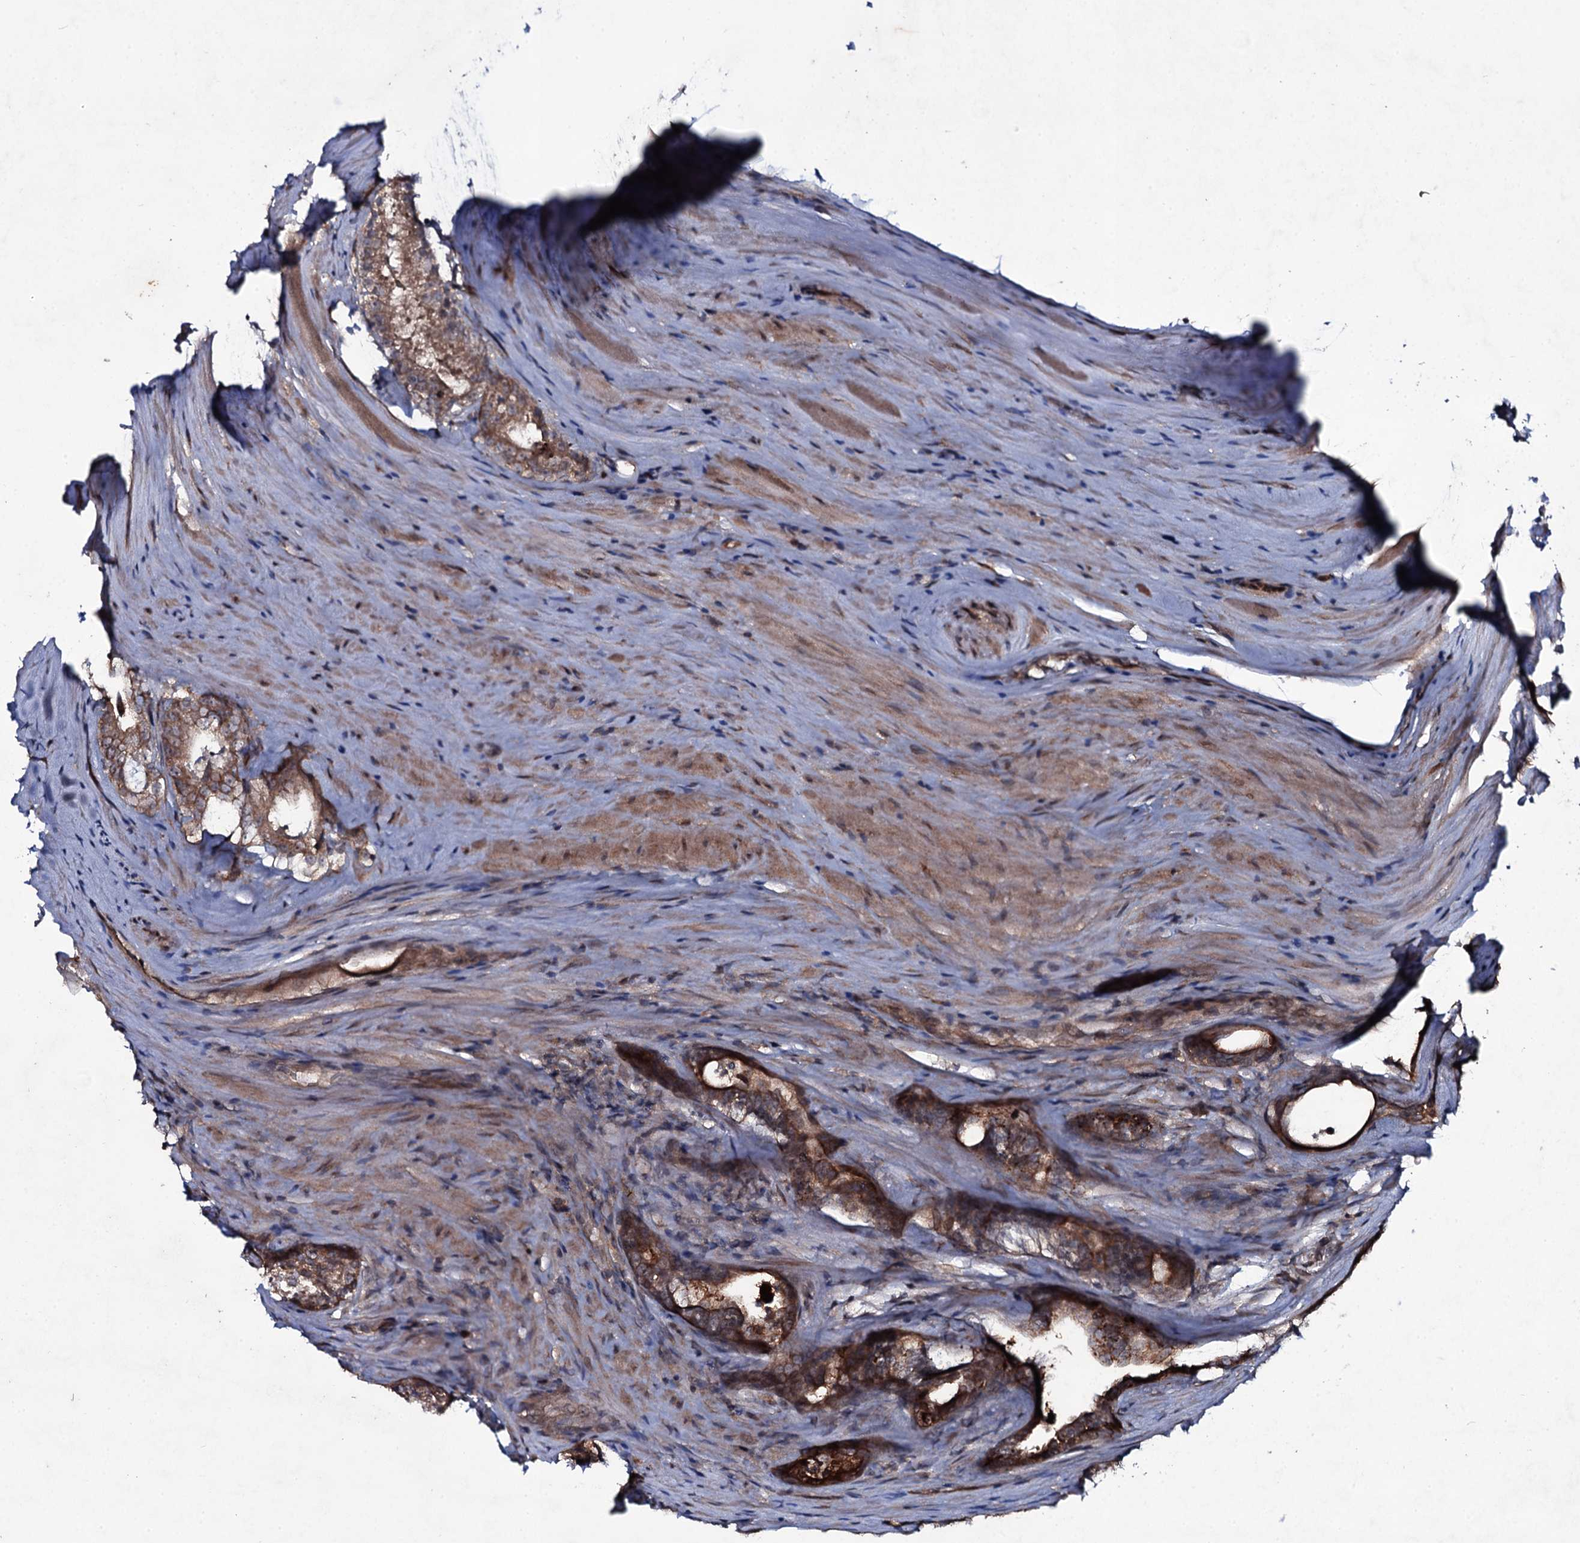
{"staining": {"intensity": "moderate", "quantity": ">75%", "location": "cytoplasmic/membranous"}, "tissue": "prostate cancer", "cell_type": "Tumor cells", "image_type": "cancer", "snomed": [{"axis": "morphology", "description": "Adenocarcinoma, High grade"}, {"axis": "topography", "description": "Prostate"}], "caption": "The histopathology image displays immunohistochemical staining of adenocarcinoma (high-grade) (prostate). There is moderate cytoplasmic/membranous positivity is seen in about >75% of tumor cells.", "gene": "SNAP23", "patient": {"sex": "male", "age": 63}}